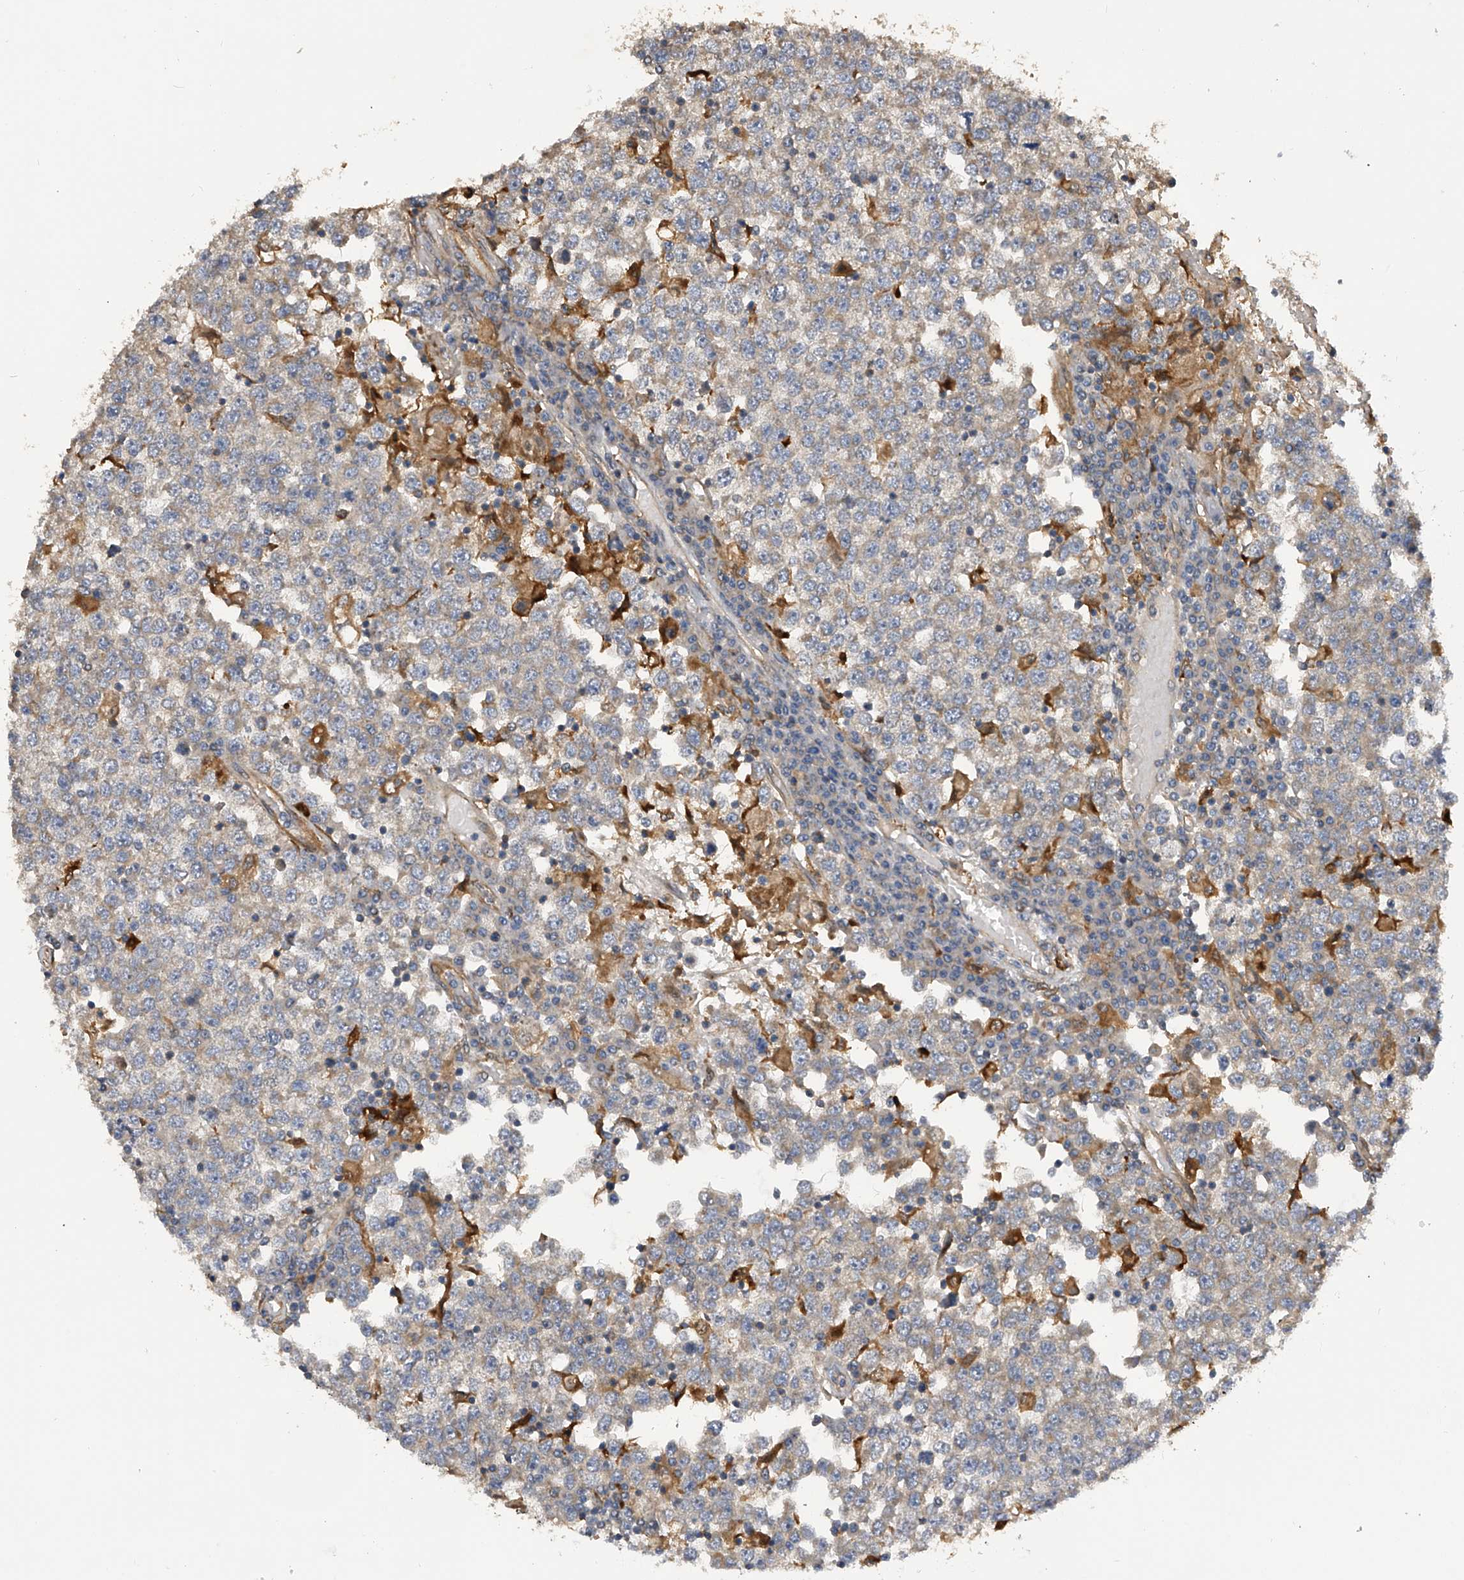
{"staining": {"intensity": "weak", "quantity": "25%-75%", "location": "cytoplasmic/membranous"}, "tissue": "testis cancer", "cell_type": "Tumor cells", "image_type": "cancer", "snomed": [{"axis": "morphology", "description": "Seminoma, NOS"}, {"axis": "topography", "description": "Testis"}], "caption": "A low amount of weak cytoplasmic/membranous staining is present in approximately 25%-75% of tumor cells in testis cancer tissue. The staining was performed using DAB (3,3'-diaminobenzidine) to visualize the protein expression in brown, while the nuclei were stained in blue with hematoxylin (Magnification: 20x).", "gene": "PTPRA", "patient": {"sex": "male", "age": 65}}